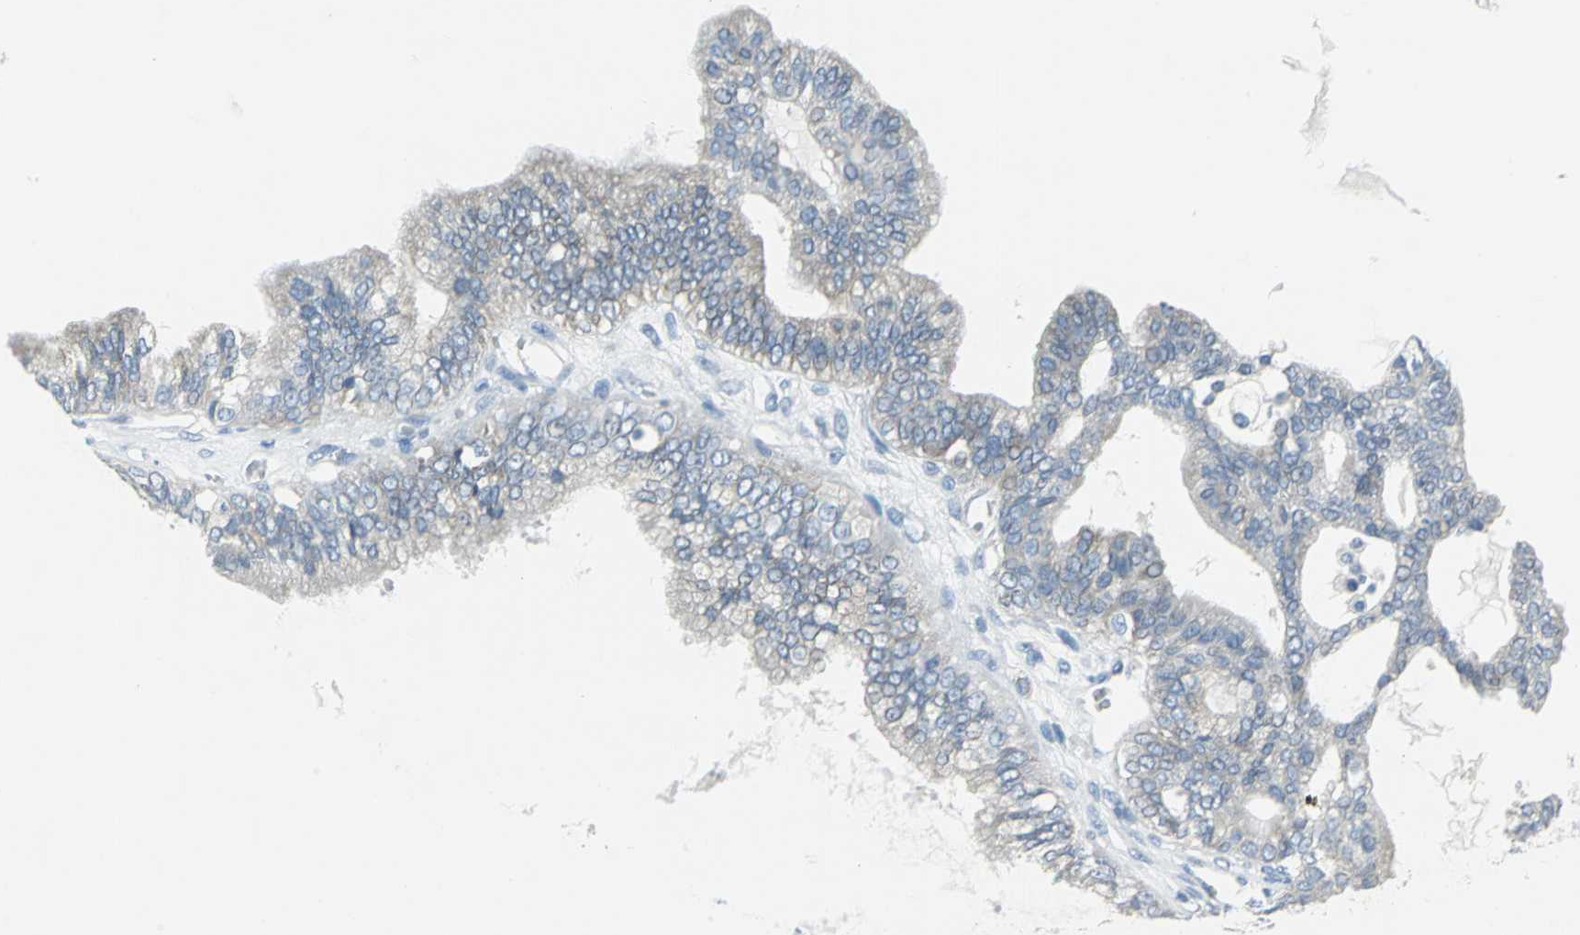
{"staining": {"intensity": "negative", "quantity": "none", "location": "none"}, "tissue": "ovarian cancer", "cell_type": "Tumor cells", "image_type": "cancer", "snomed": [{"axis": "morphology", "description": "Carcinoma, NOS"}, {"axis": "morphology", "description": "Carcinoma, endometroid"}, {"axis": "topography", "description": "Ovary"}], "caption": "Immunohistochemistry (IHC) image of neoplastic tissue: human endometroid carcinoma (ovarian) stained with DAB (3,3'-diaminobenzidine) demonstrates no significant protein positivity in tumor cells.", "gene": "CYB5A", "patient": {"sex": "female", "age": 50}}